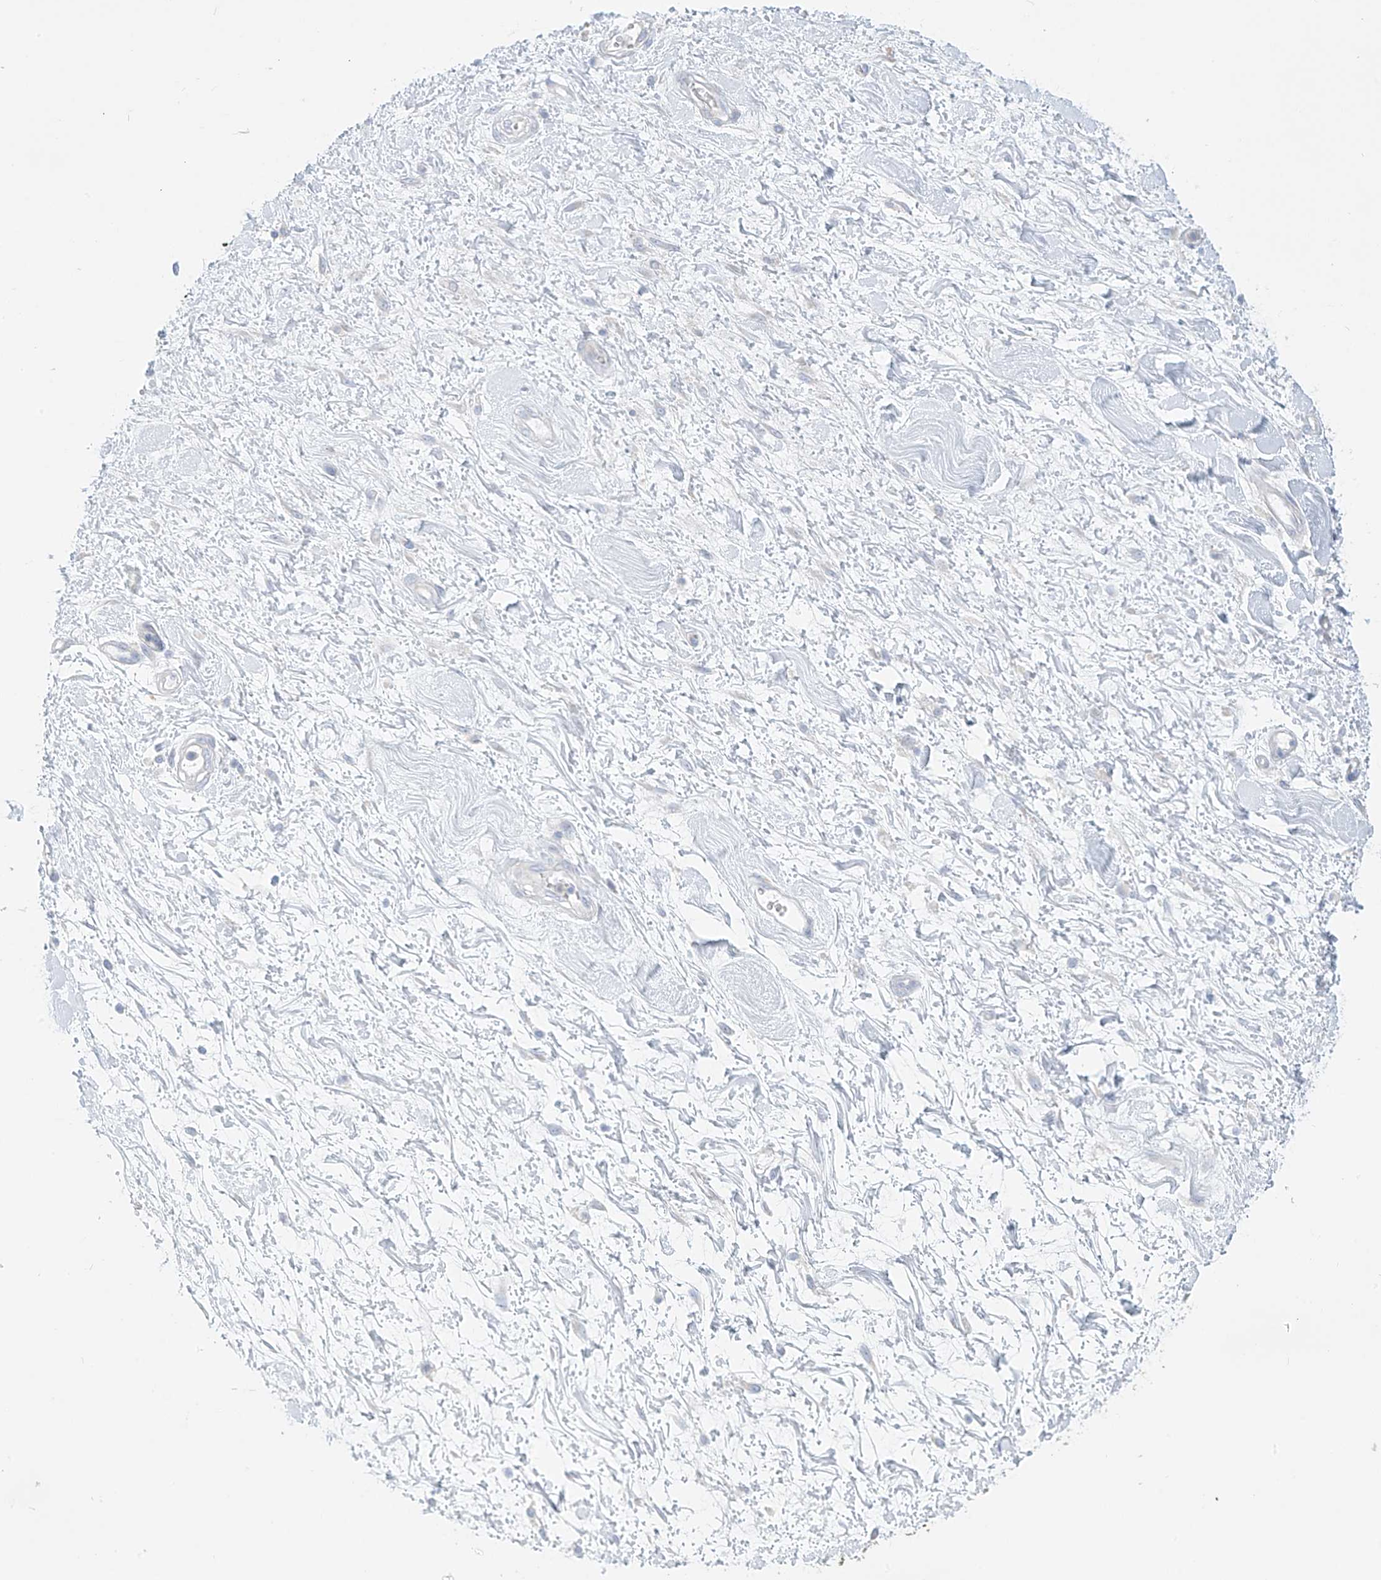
{"staining": {"intensity": "negative", "quantity": "none", "location": "none"}, "tissue": "soft tissue", "cell_type": "Chondrocytes", "image_type": "normal", "snomed": [{"axis": "morphology", "description": "Normal tissue, NOS"}, {"axis": "morphology", "description": "Adenocarcinoma, NOS"}, {"axis": "topography", "description": "Pancreas"}, {"axis": "topography", "description": "Peripheral nerve tissue"}], "caption": "Immunohistochemical staining of benign human soft tissue demonstrates no significant staining in chondrocytes. (DAB (3,3'-diaminobenzidine) immunohistochemistry (IHC), high magnification).", "gene": "FABP2", "patient": {"sex": "male", "age": 59}}